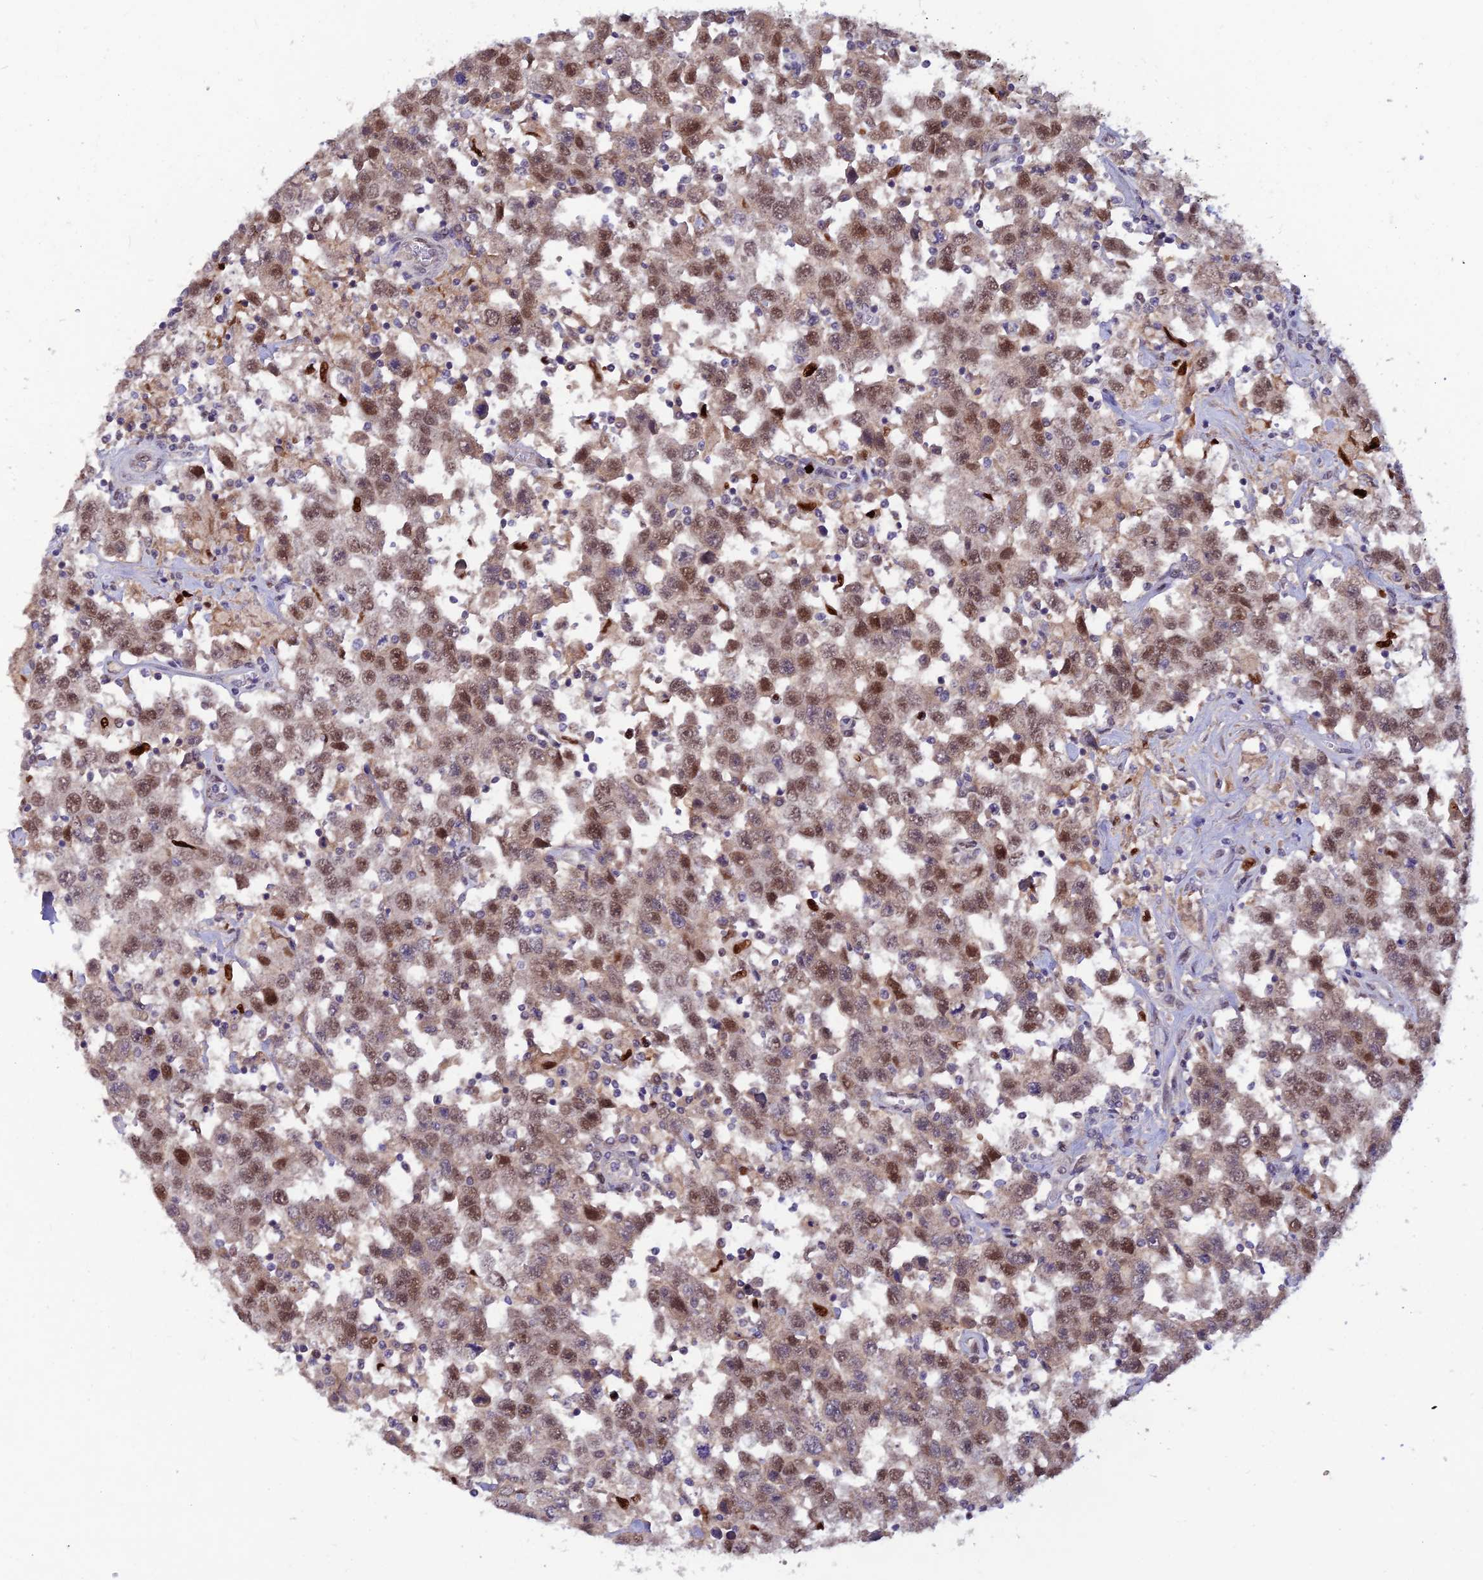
{"staining": {"intensity": "moderate", "quantity": ">75%", "location": "nuclear"}, "tissue": "testis cancer", "cell_type": "Tumor cells", "image_type": "cancer", "snomed": [{"axis": "morphology", "description": "Seminoma, NOS"}, {"axis": "topography", "description": "Testis"}], "caption": "There is medium levels of moderate nuclear staining in tumor cells of testis seminoma, as demonstrated by immunohistochemical staining (brown color).", "gene": "FASTKD5", "patient": {"sex": "male", "age": 41}}